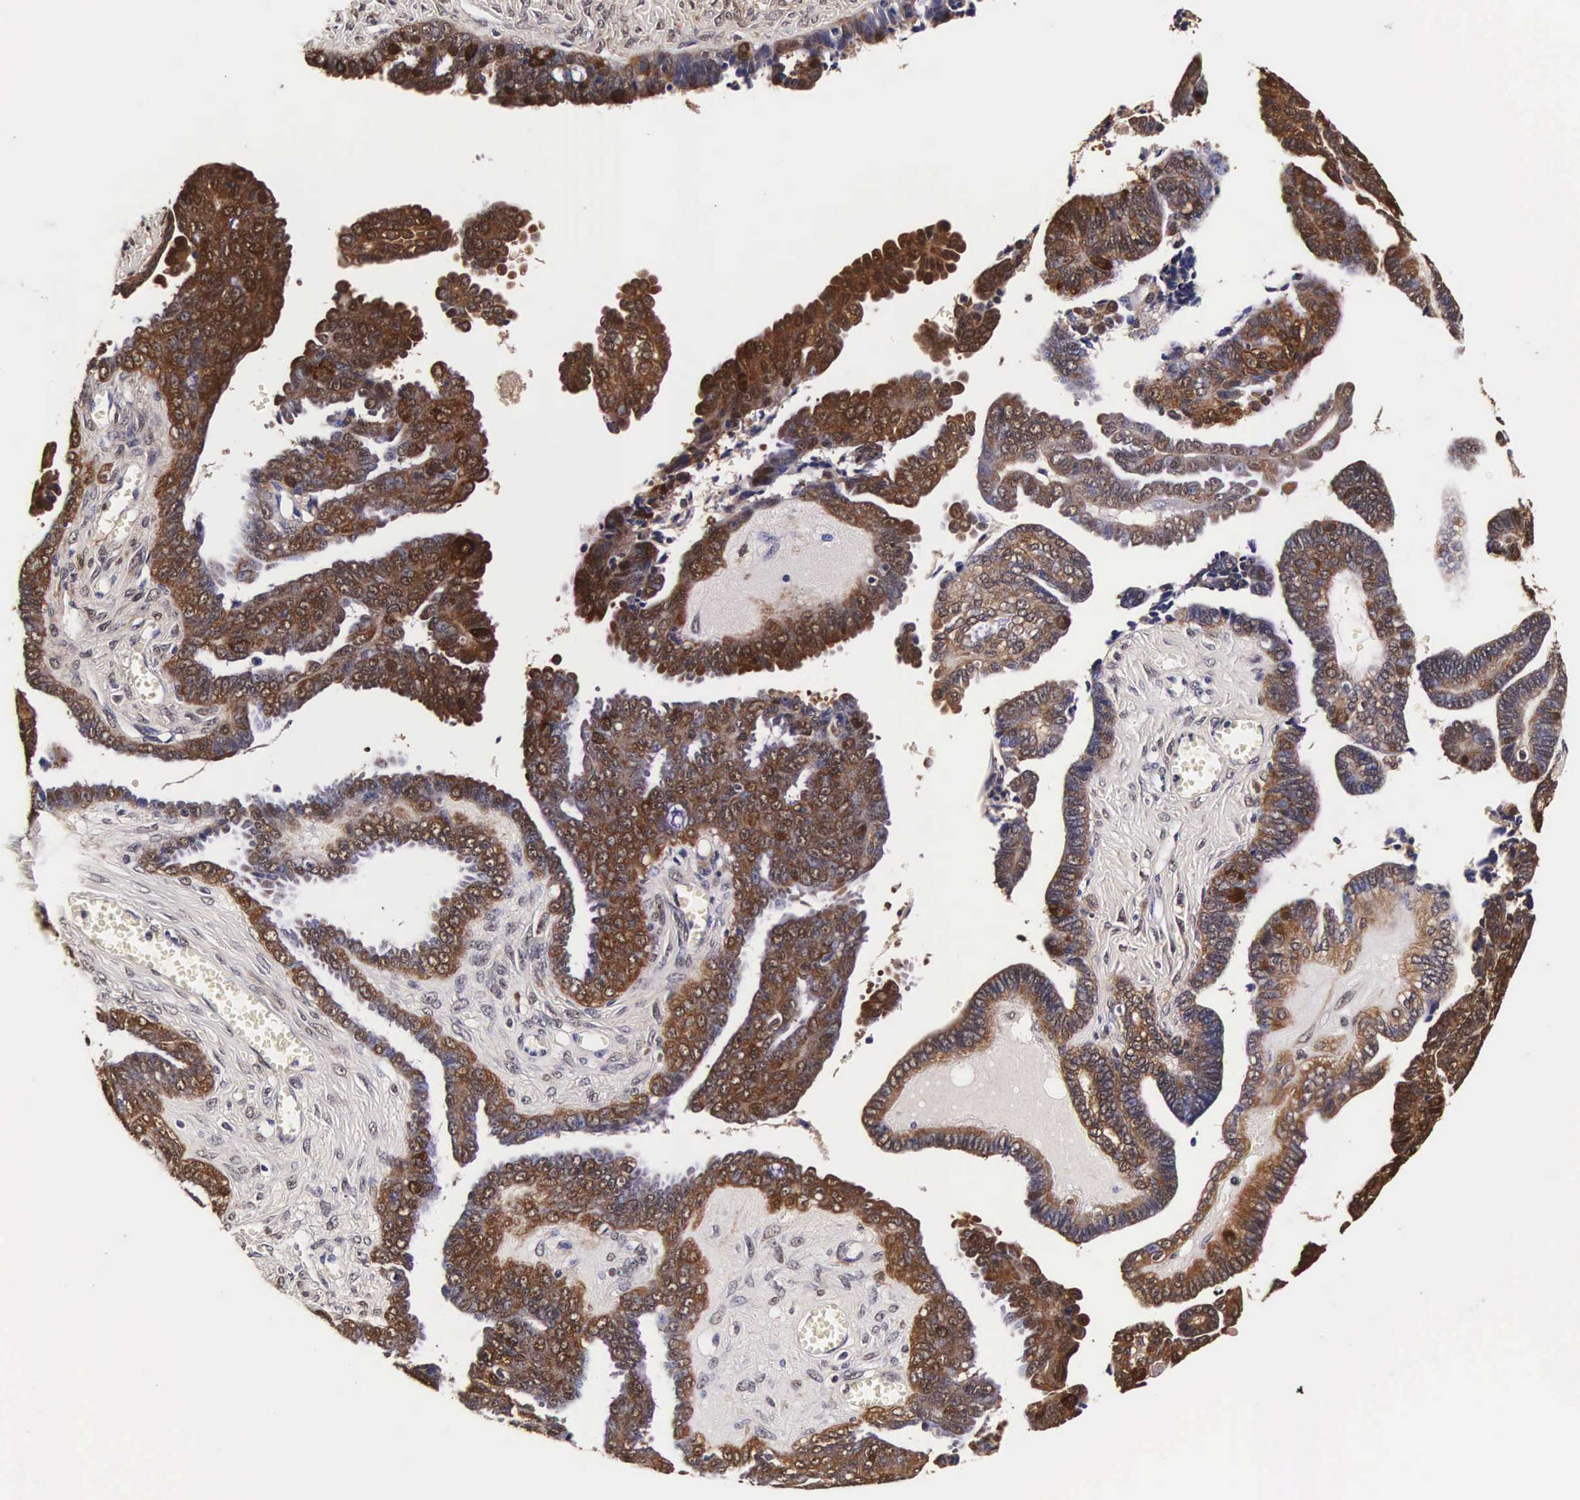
{"staining": {"intensity": "moderate", "quantity": ">75%", "location": "cytoplasmic/membranous,nuclear"}, "tissue": "ovarian cancer", "cell_type": "Tumor cells", "image_type": "cancer", "snomed": [{"axis": "morphology", "description": "Cystadenocarcinoma, serous, NOS"}, {"axis": "topography", "description": "Ovary"}], "caption": "Protein expression analysis of human ovarian serous cystadenocarcinoma reveals moderate cytoplasmic/membranous and nuclear expression in approximately >75% of tumor cells.", "gene": "TECPR2", "patient": {"sex": "female", "age": 71}}